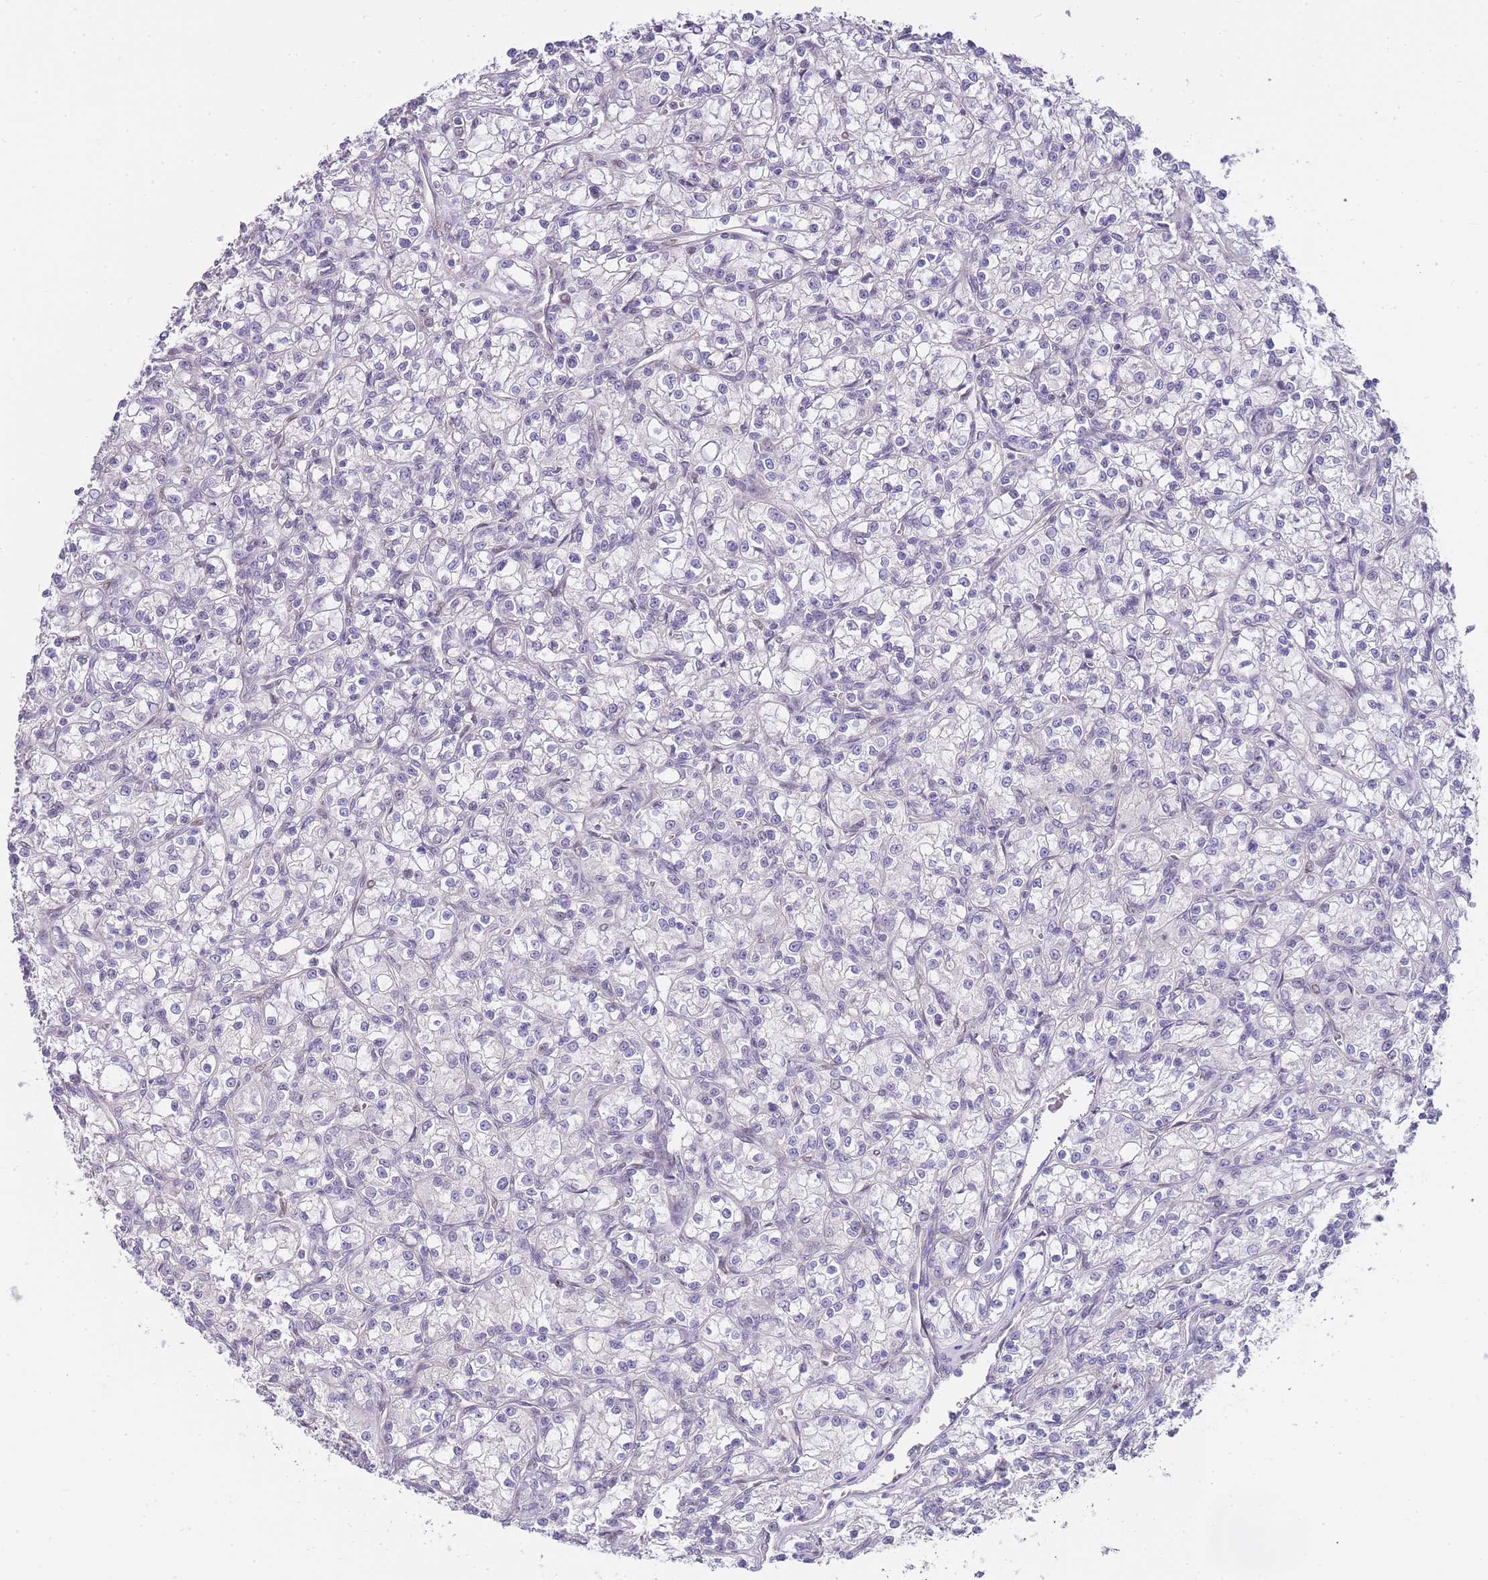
{"staining": {"intensity": "negative", "quantity": "none", "location": "none"}, "tissue": "renal cancer", "cell_type": "Tumor cells", "image_type": "cancer", "snomed": [{"axis": "morphology", "description": "Adenocarcinoma, NOS"}, {"axis": "topography", "description": "Kidney"}], "caption": "An immunohistochemistry (IHC) histopathology image of renal cancer is shown. There is no staining in tumor cells of renal cancer.", "gene": "CLBA1", "patient": {"sex": "female", "age": 59}}